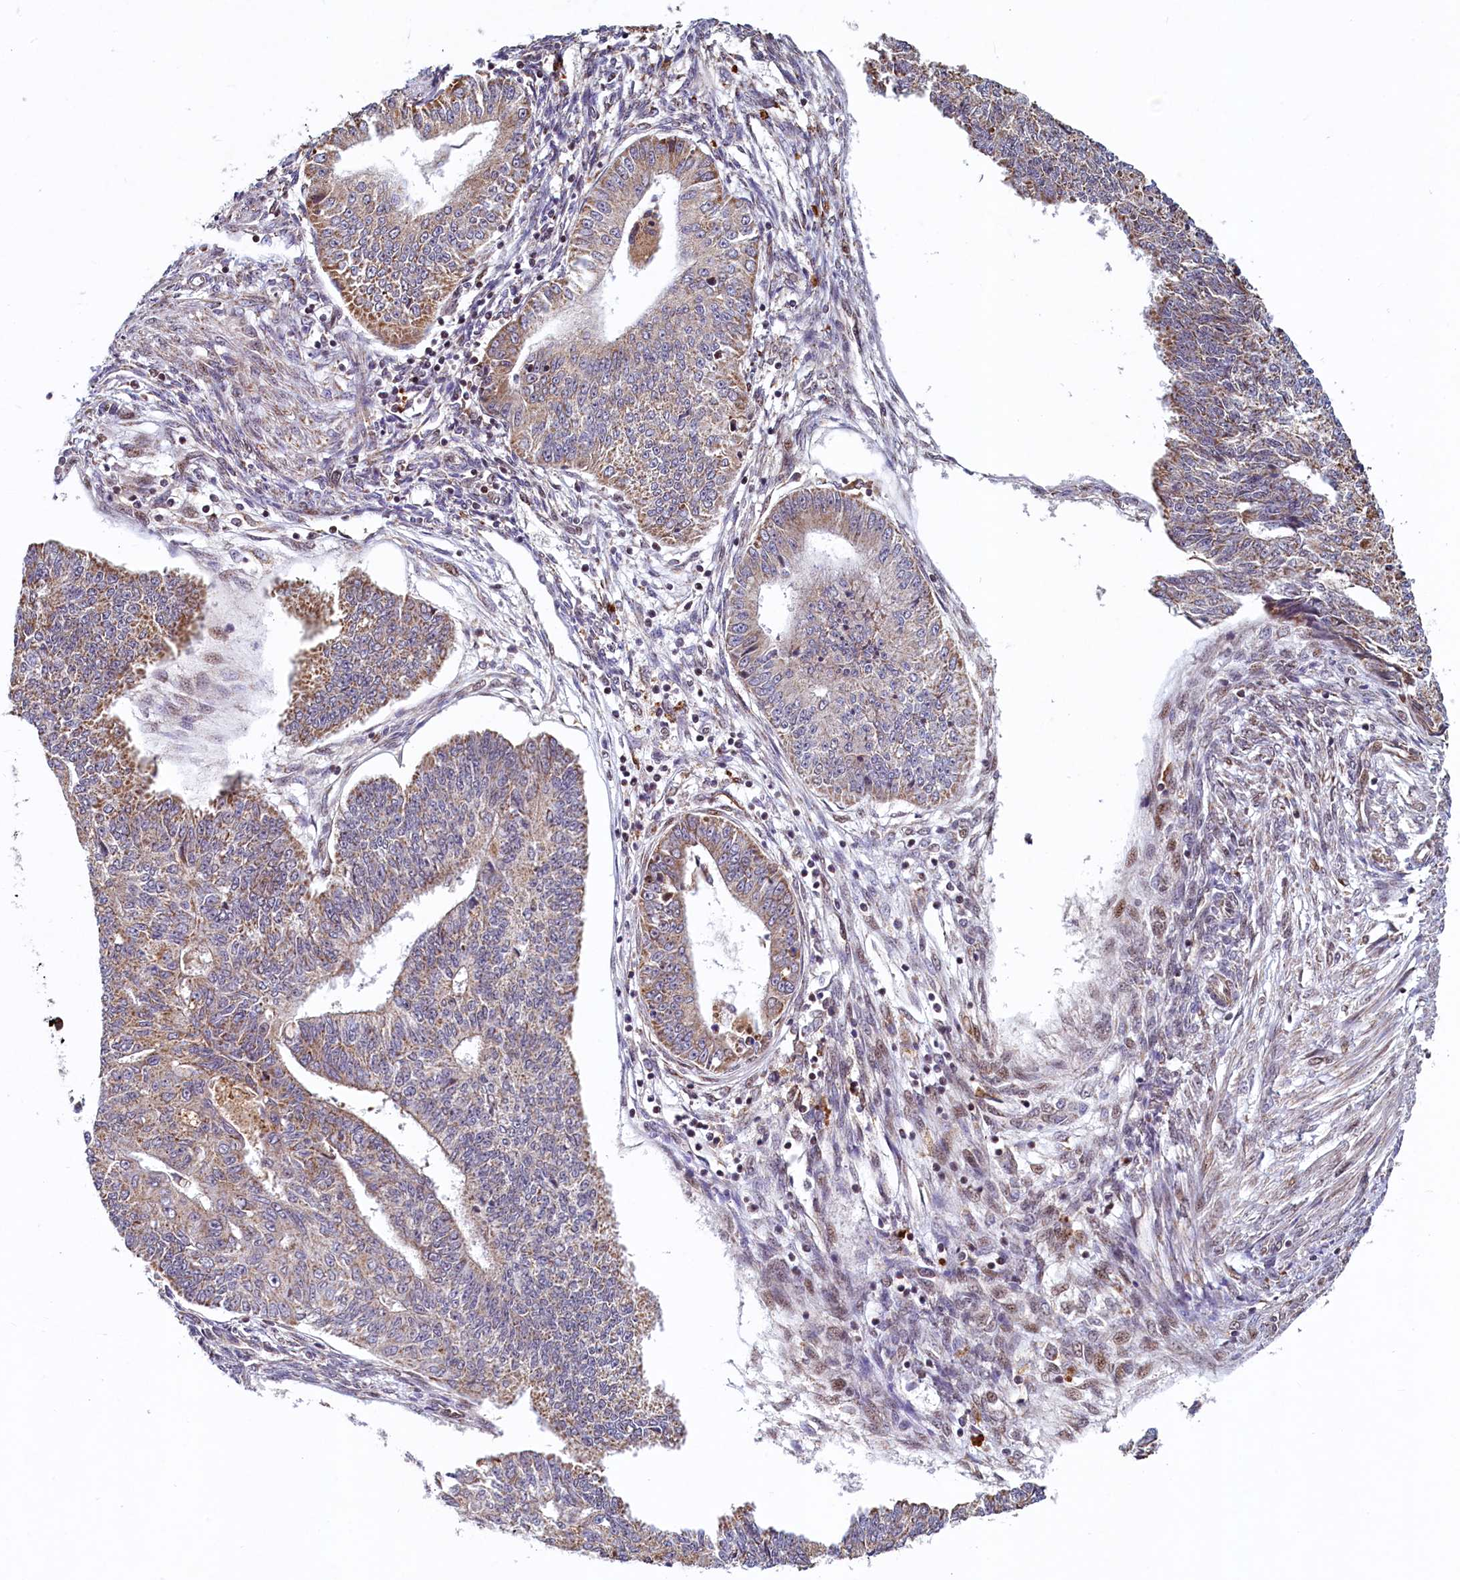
{"staining": {"intensity": "moderate", "quantity": "25%-75%", "location": "cytoplasmic/membranous"}, "tissue": "endometrial cancer", "cell_type": "Tumor cells", "image_type": "cancer", "snomed": [{"axis": "morphology", "description": "Adenocarcinoma, NOS"}, {"axis": "topography", "description": "Endometrium"}], "caption": "Human endometrial adenocarcinoma stained with a brown dye exhibits moderate cytoplasmic/membranous positive staining in approximately 25%-75% of tumor cells.", "gene": "ZNF577", "patient": {"sex": "female", "age": 32}}